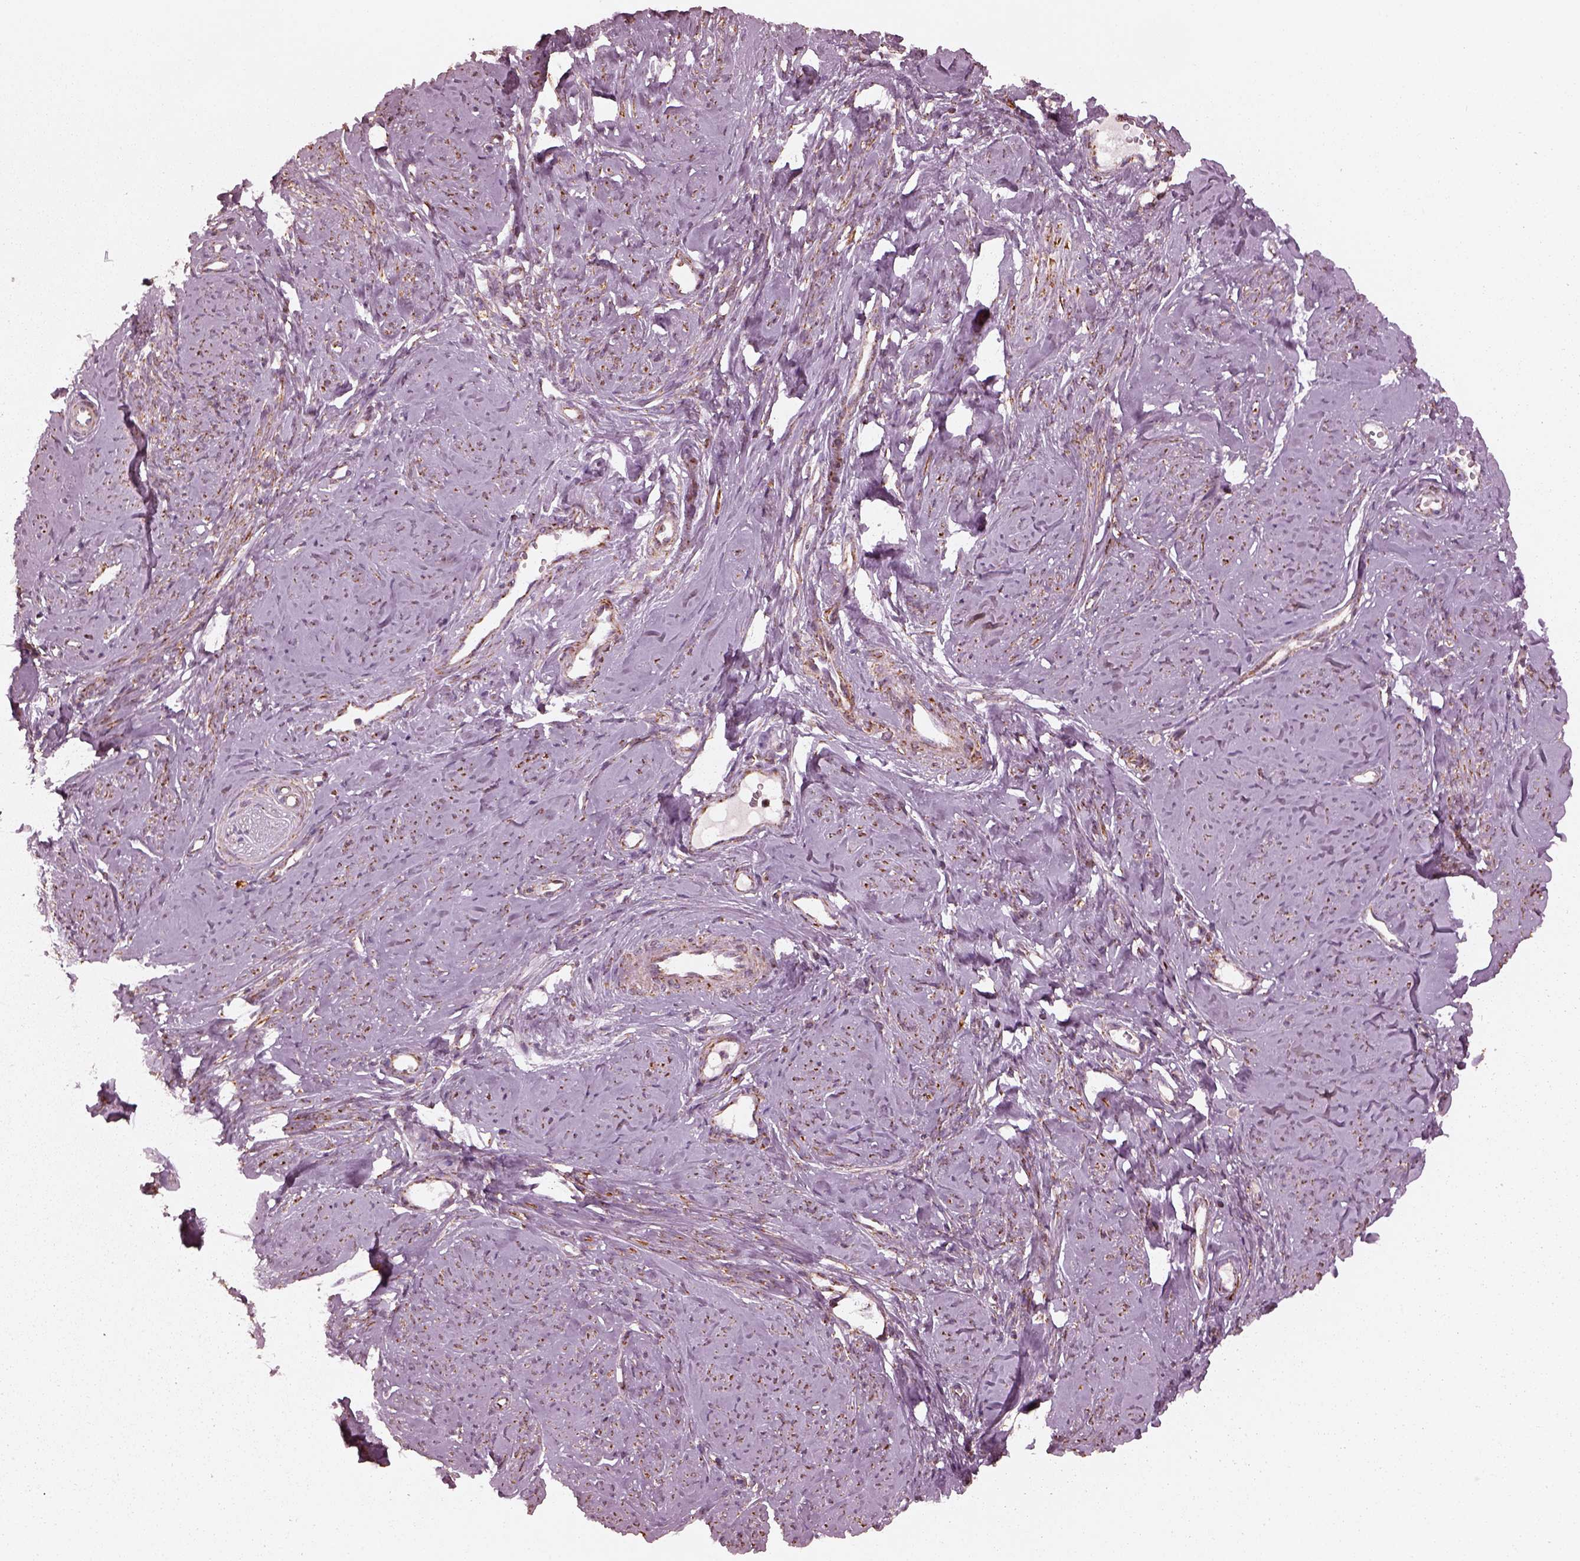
{"staining": {"intensity": "moderate", "quantity": "25%-75%", "location": "cytoplasmic/membranous"}, "tissue": "smooth muscle", "cell_type": "Smooth muscle cells", "image_type": "normal", "snomed": [{"axis": "morphology", "description": "Normal tissue, NOS"}, {"axis": "topography", "description": "Smooth muscle"}], "caption": "A histopathology image of human smooth muscle stained for a protein exhibits moderate cytoplasmic/membranous brown staining in smooth muscle cells. (IHC, brightfield microscopy, high magnification).", "gene": "NDUFB10", "patient": {"sex": "female", "age": 48}}